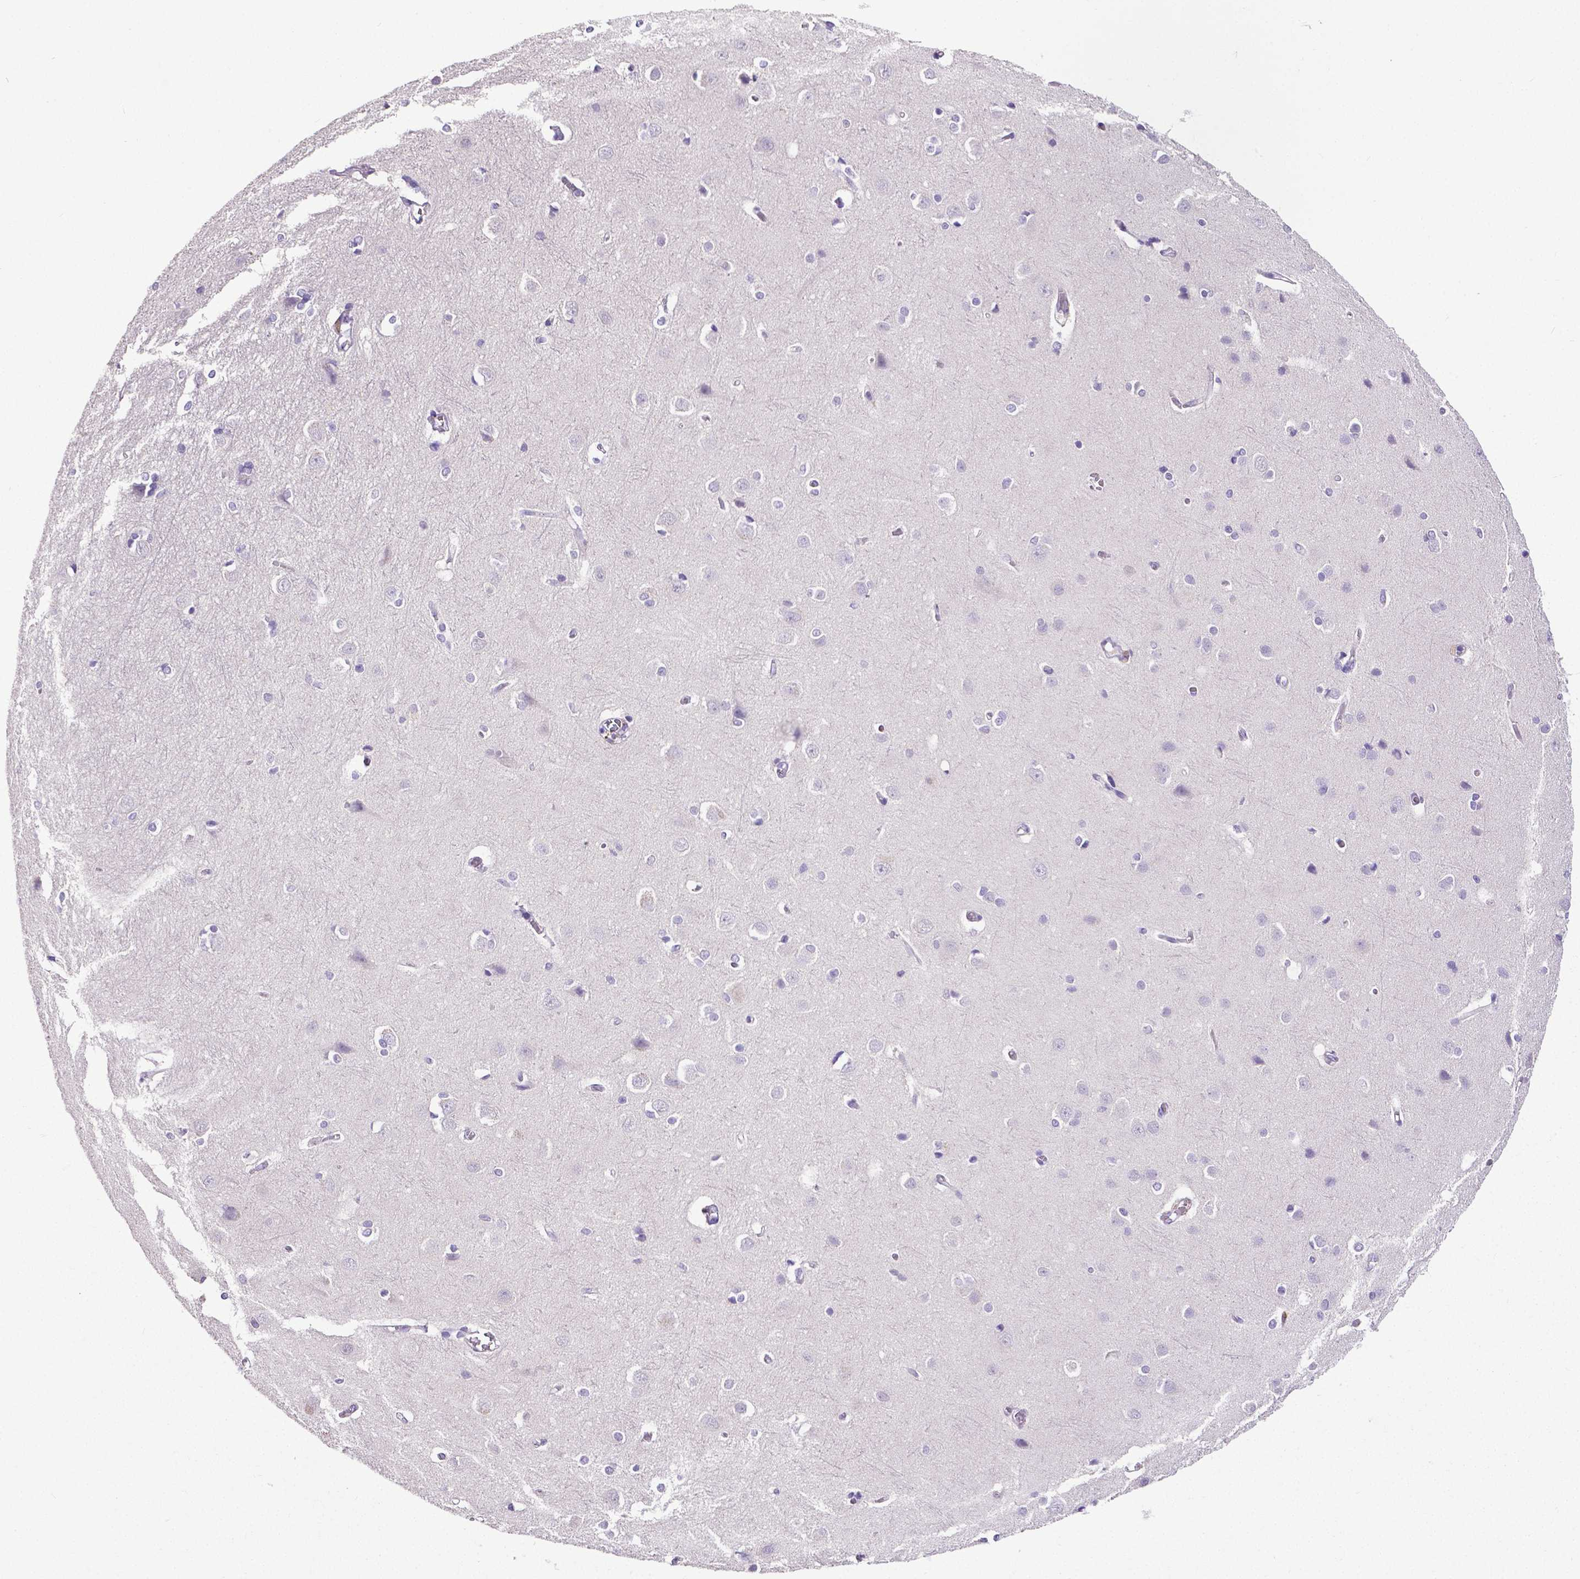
{"staining": {"intensity": "negative", "quantity": "none", "location": "none"}, "tissue": "cerebral cortex", "cell_type": "Endothelial cells", "image_type": "normal", "snomed": [{"axis": "morphology", "description": "Normal tissue, NOS"}, {"axis": "topography", "description": "Cerebral cortex"}], "caption": "Immunohistochemistry (IHC) photomicrograph of normal cerebral cortex stained for a protein (brown), which shows no positivity in endothelial cells. (IHC, brightfield microscopy, high magnification).", "gene": "MMP9", "patient": {"sex": "male", "age": 37}}